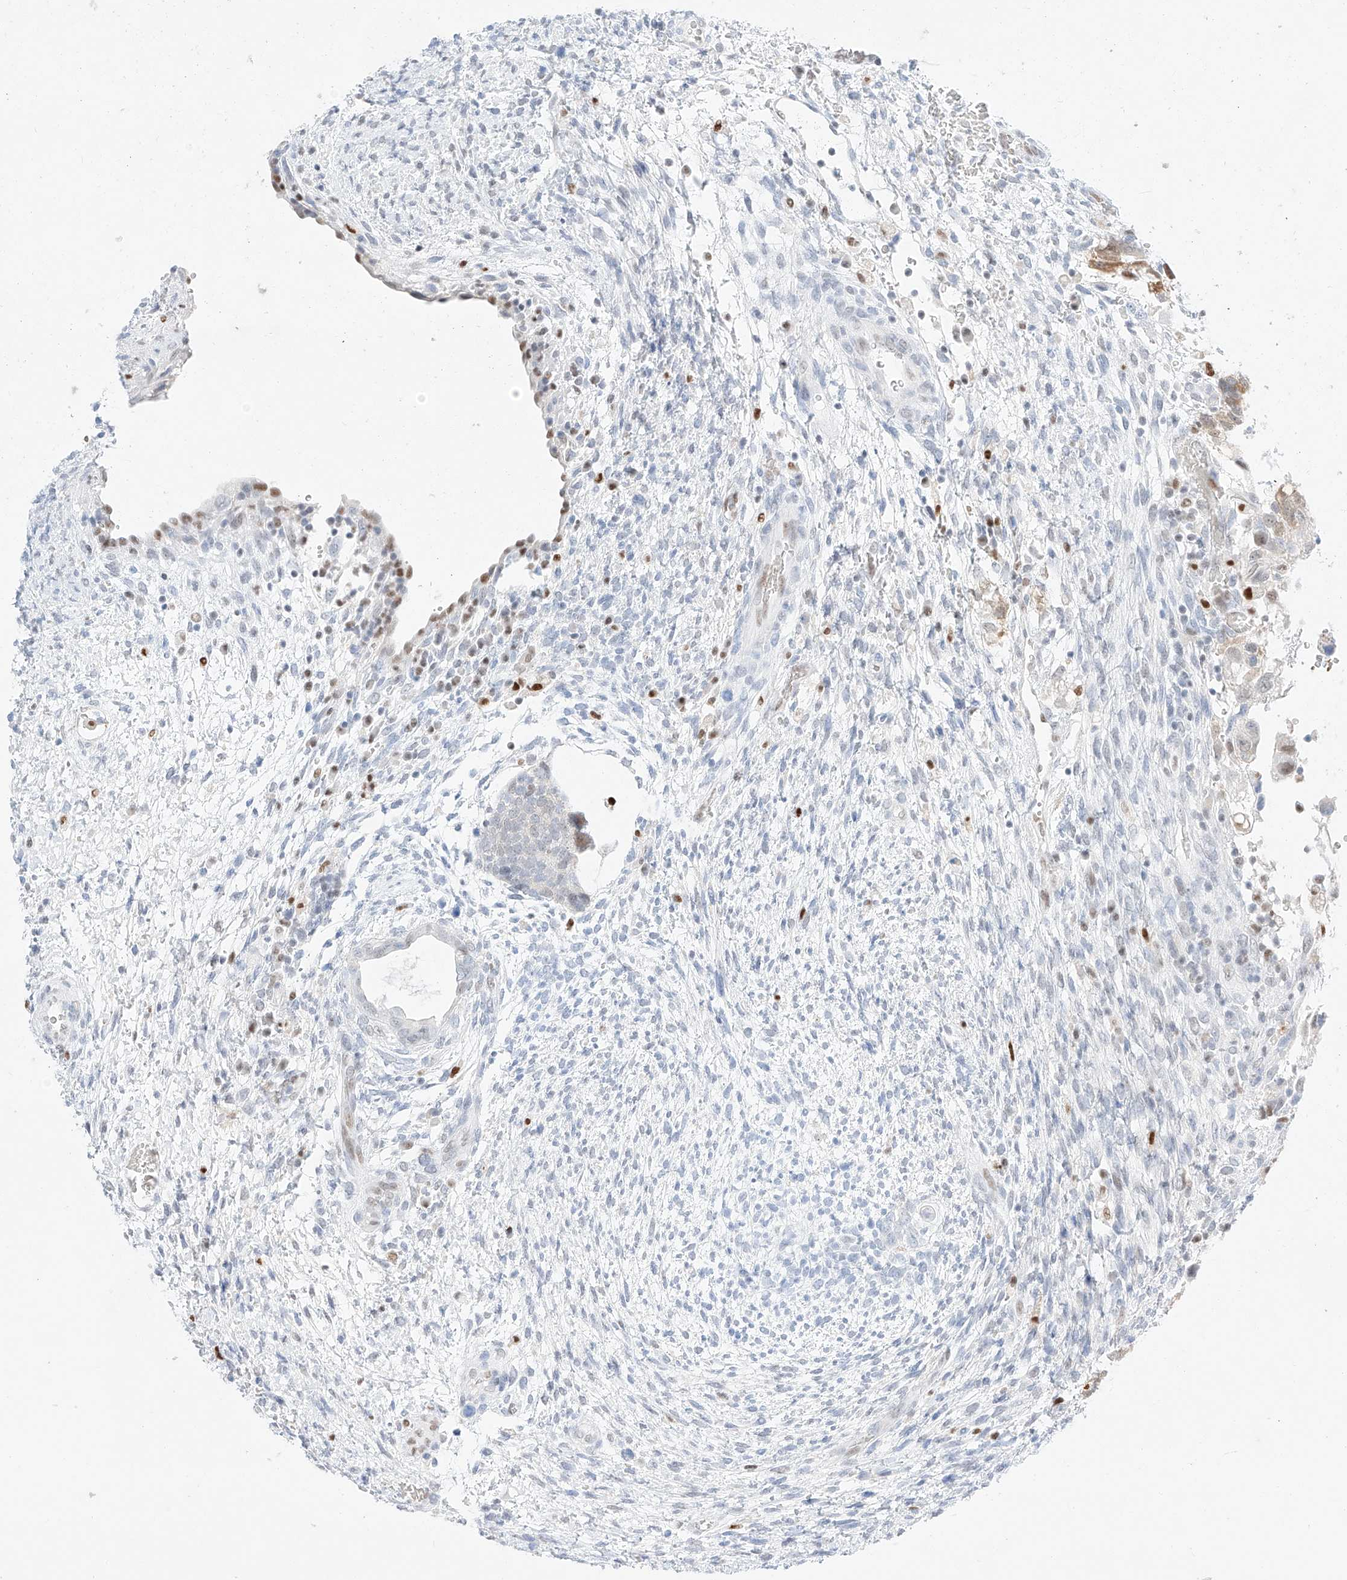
{"staining": {"intensity": "weak", "quantity": "<25%", "location": "nuclear"}, "tissue": "testis cancer", "cell_type": "Tumor cells", "image_type": "cancer", "snomed": [{"axis": "morphology", "description": "Carcinoma, Embryonal, NOS"}, {"axis": "topography", "description": "Testis"}], "caption": "A micrograph of testis cancer stained for a protein displays no brown staining in tumor cells. (Brightfield microscopy of DAB immunohistochemistry (IHC) at high magnification).", "gene": "APIP", "patient": {"sex": "male", "age": 37}}